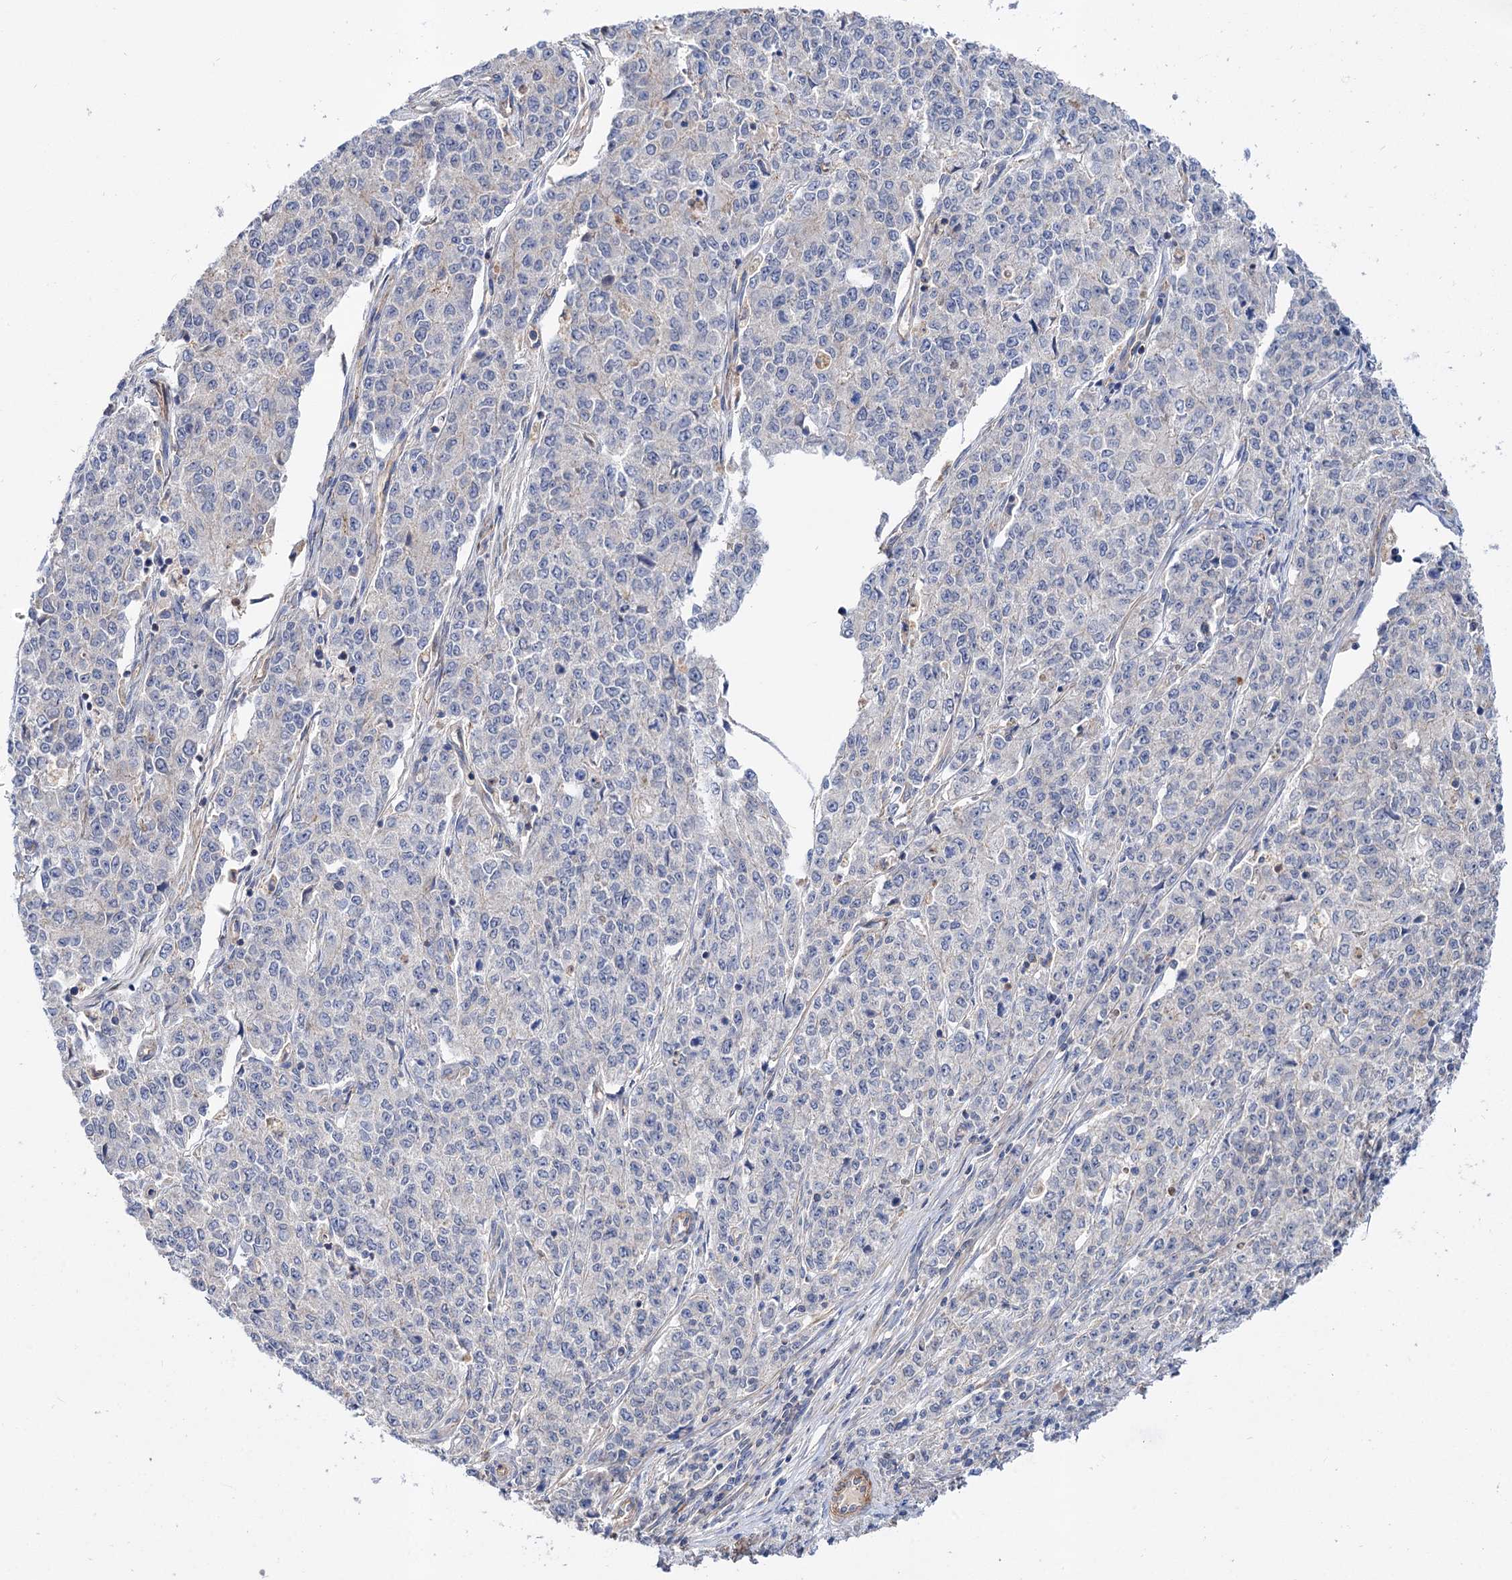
{"staining": {"intensity": "negative", "quantity": "none", "location": "none"}, "tissue": "endometrial cancer", "cell_type": "Tumor cells", "image_type": "cancer", "snomed": [{"axis": "morphology", "description": "Adenocarcinoma, NOS"}, {"axis": "topography", "description": "Endometrium"}], "caption": "Immunohistochemistry of endometrial cancer (adenocarcinoma) shows no positivity in tumor cells.", "gene": "NUDCD2", "patient": {"sex": "female", "age": 50}}